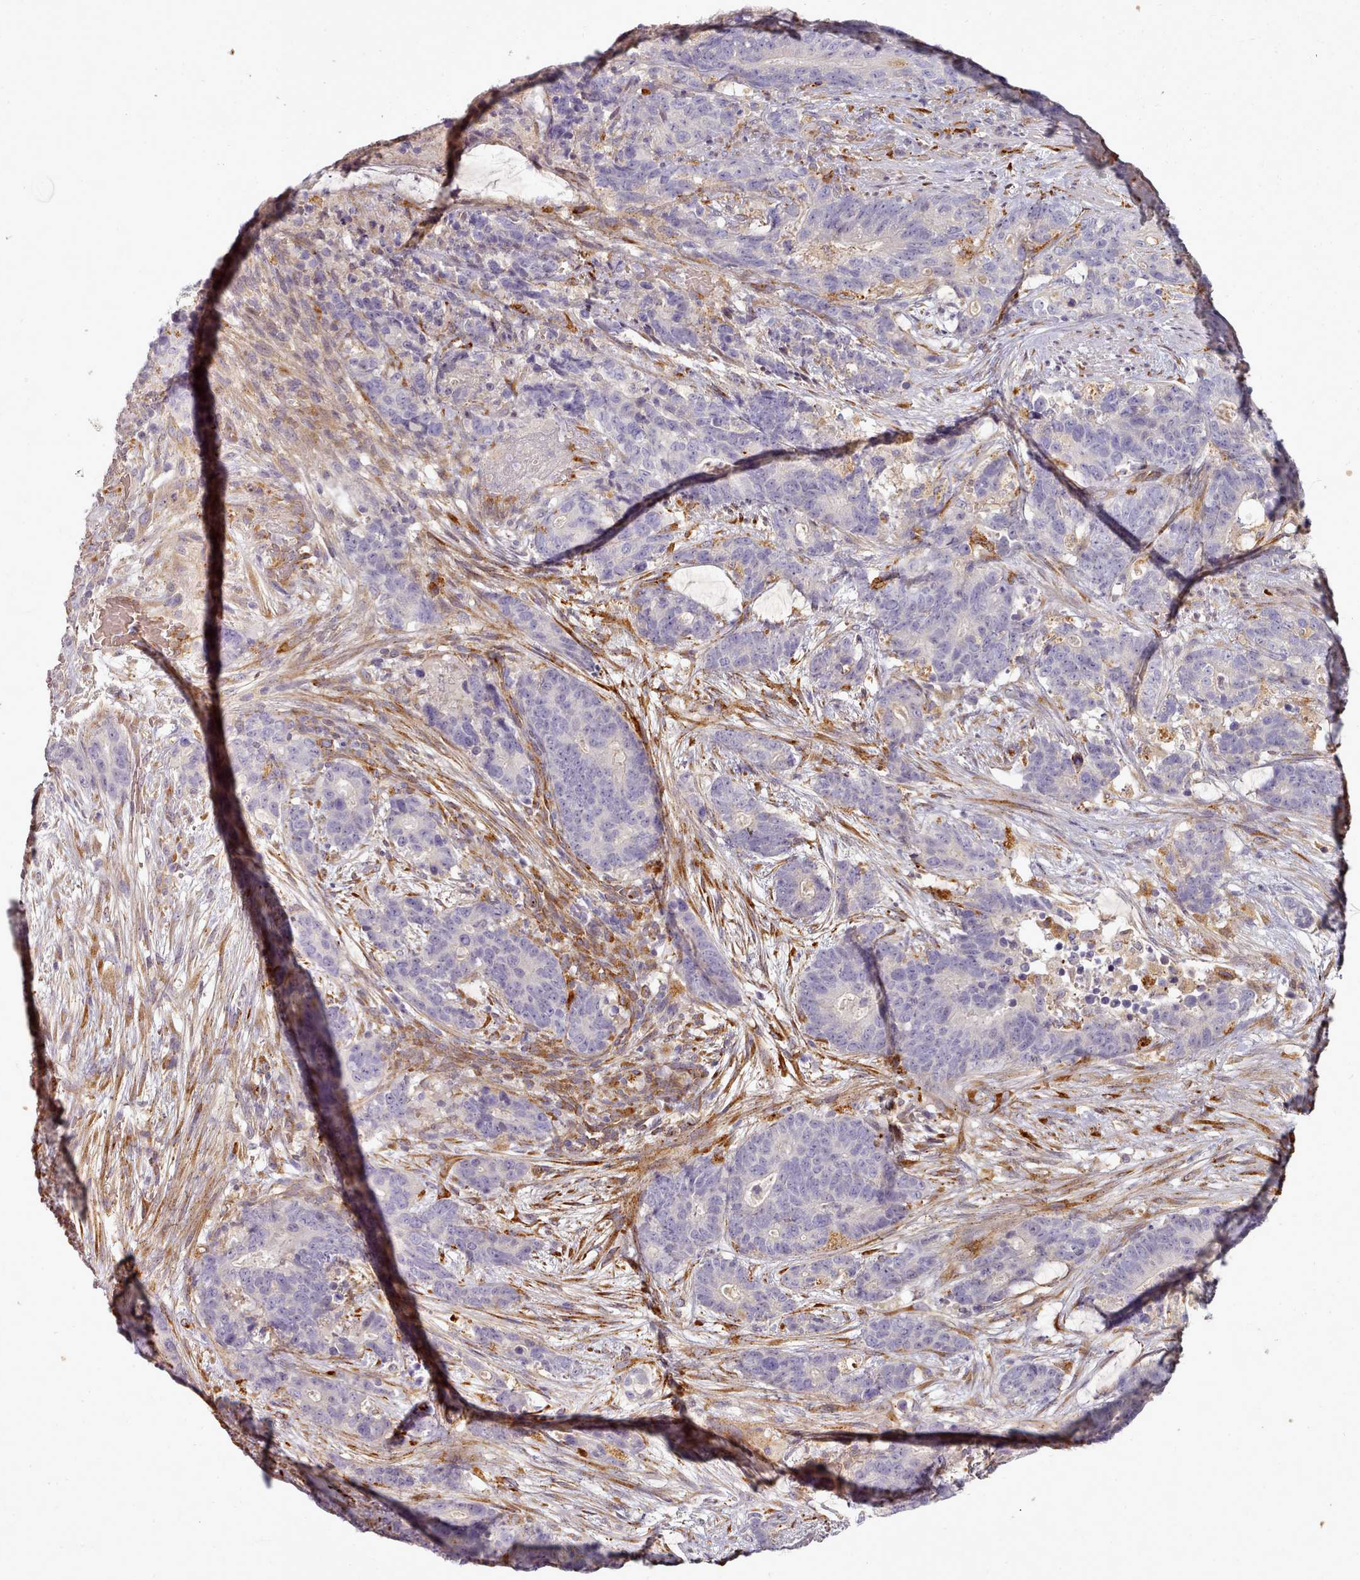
{"staining": {"intensity": "negative", "quantity": "none", "location": "none"}, "tissue": "stomach cancer", "cell_type": "Tumor cells", "image_type": "cancer", "snomed": [{"axis": "morphology", "description": "Adenocarcinoma, NOS"}, {"axis": "topography", "description": "Stomach"}], "caption": "Tumor cells show no significant staining in stomach cancer.", "gene": "C1QTNF5", "patient": {"sex": "female", "age": 76}}